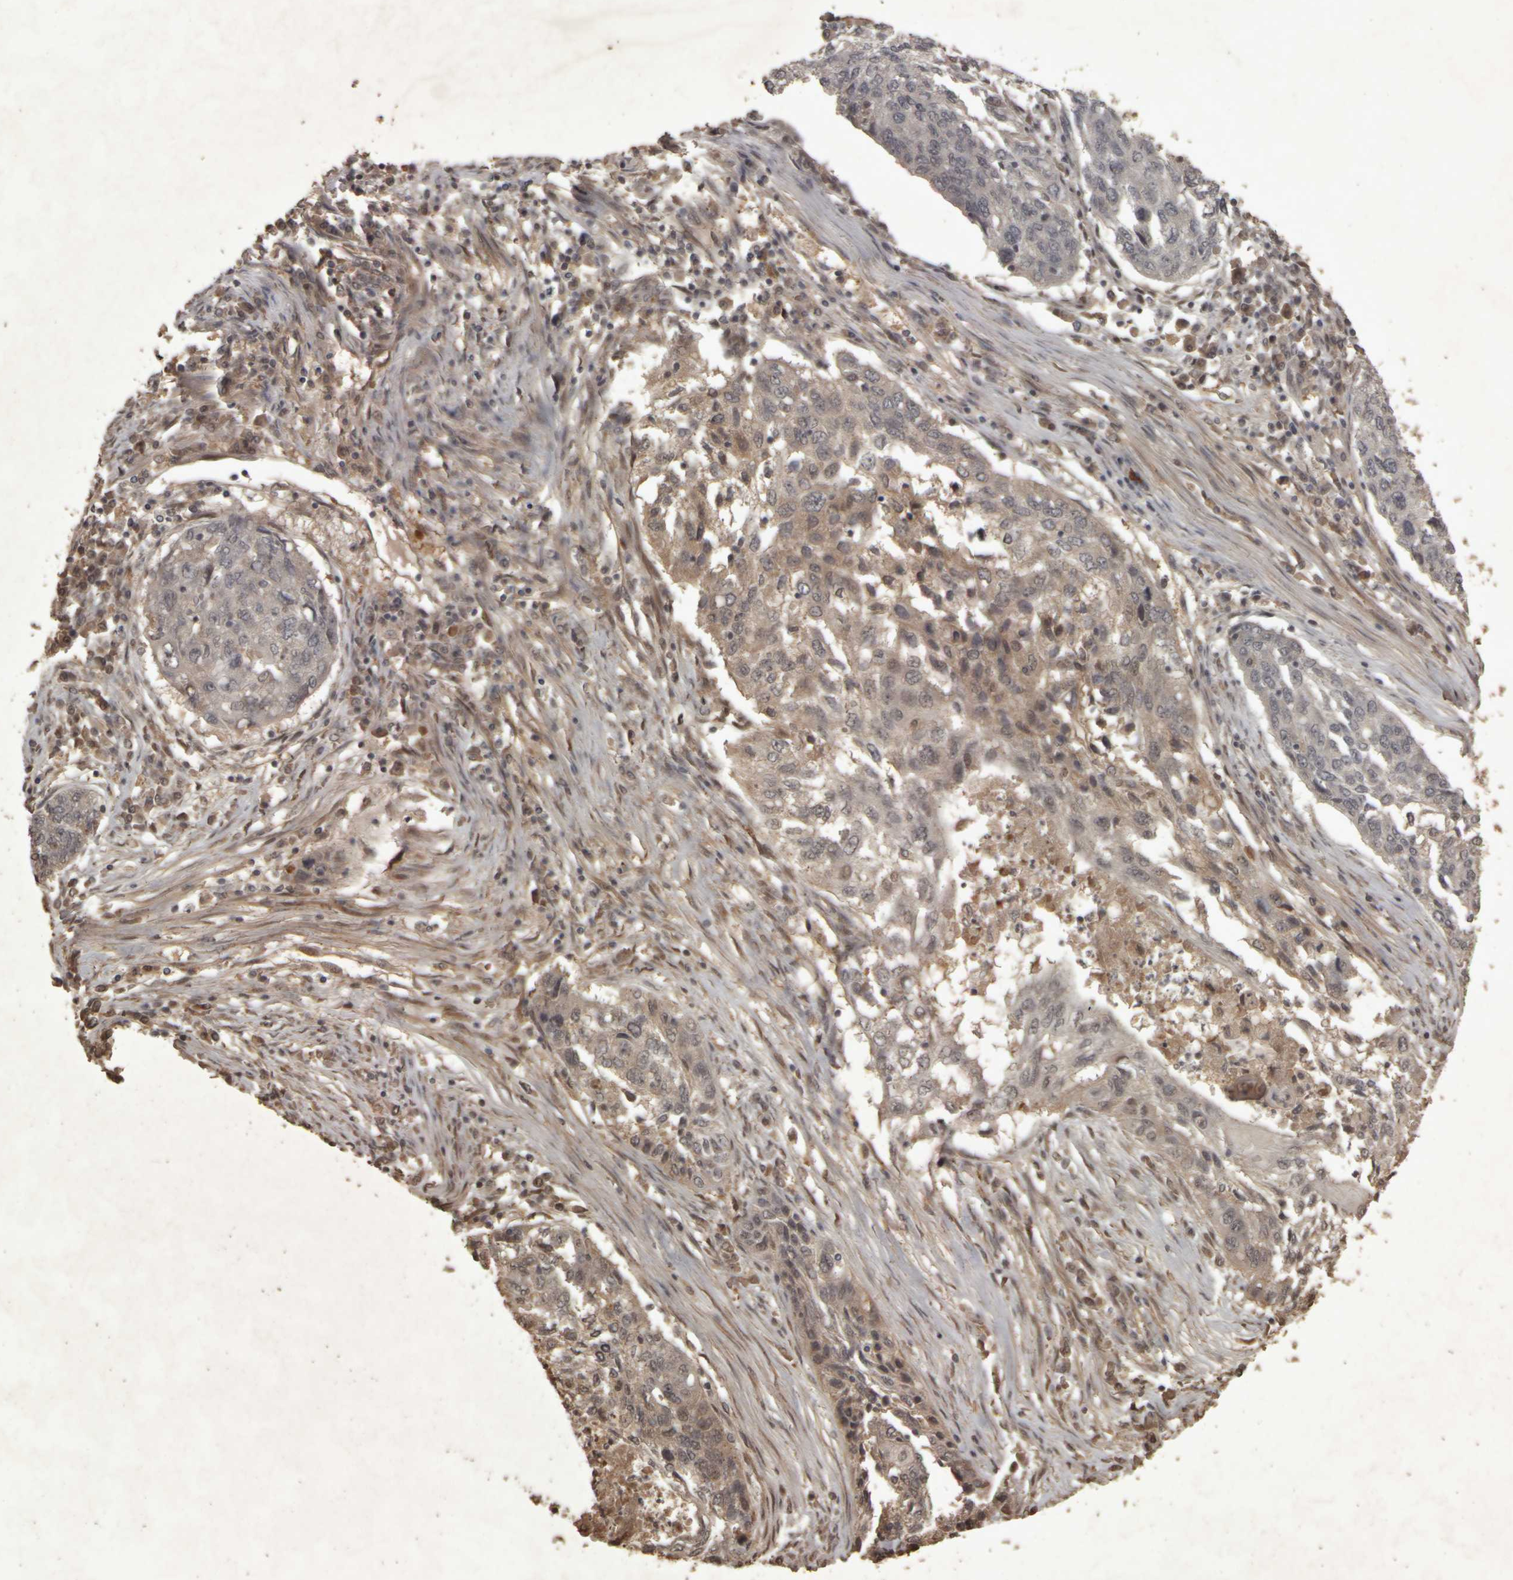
{"staining": {"intensity": "weak", "quantity": "<25%", "location": "cytoplasmic/membranous"}, "tissue": "lung cancer", "cell_type": "Tumor cells", "image_type": "cancer", "snomed": [{"axis": "morphology", "description": "Squamous cell carcinoma, NOS"}, {"axis": "topography", "description": "Lung"}], "caption": "IHC of human squamous cell carcinoma (lung) displays no positivity in tumor cells. The staining was performed using DAB to visualize the protein expression in brown, while the nuclei were stained in blue with hematoxylin (Magnification: 20x).", "gene": "ACO1", "patient": {"sex": "female", "age": 63}}